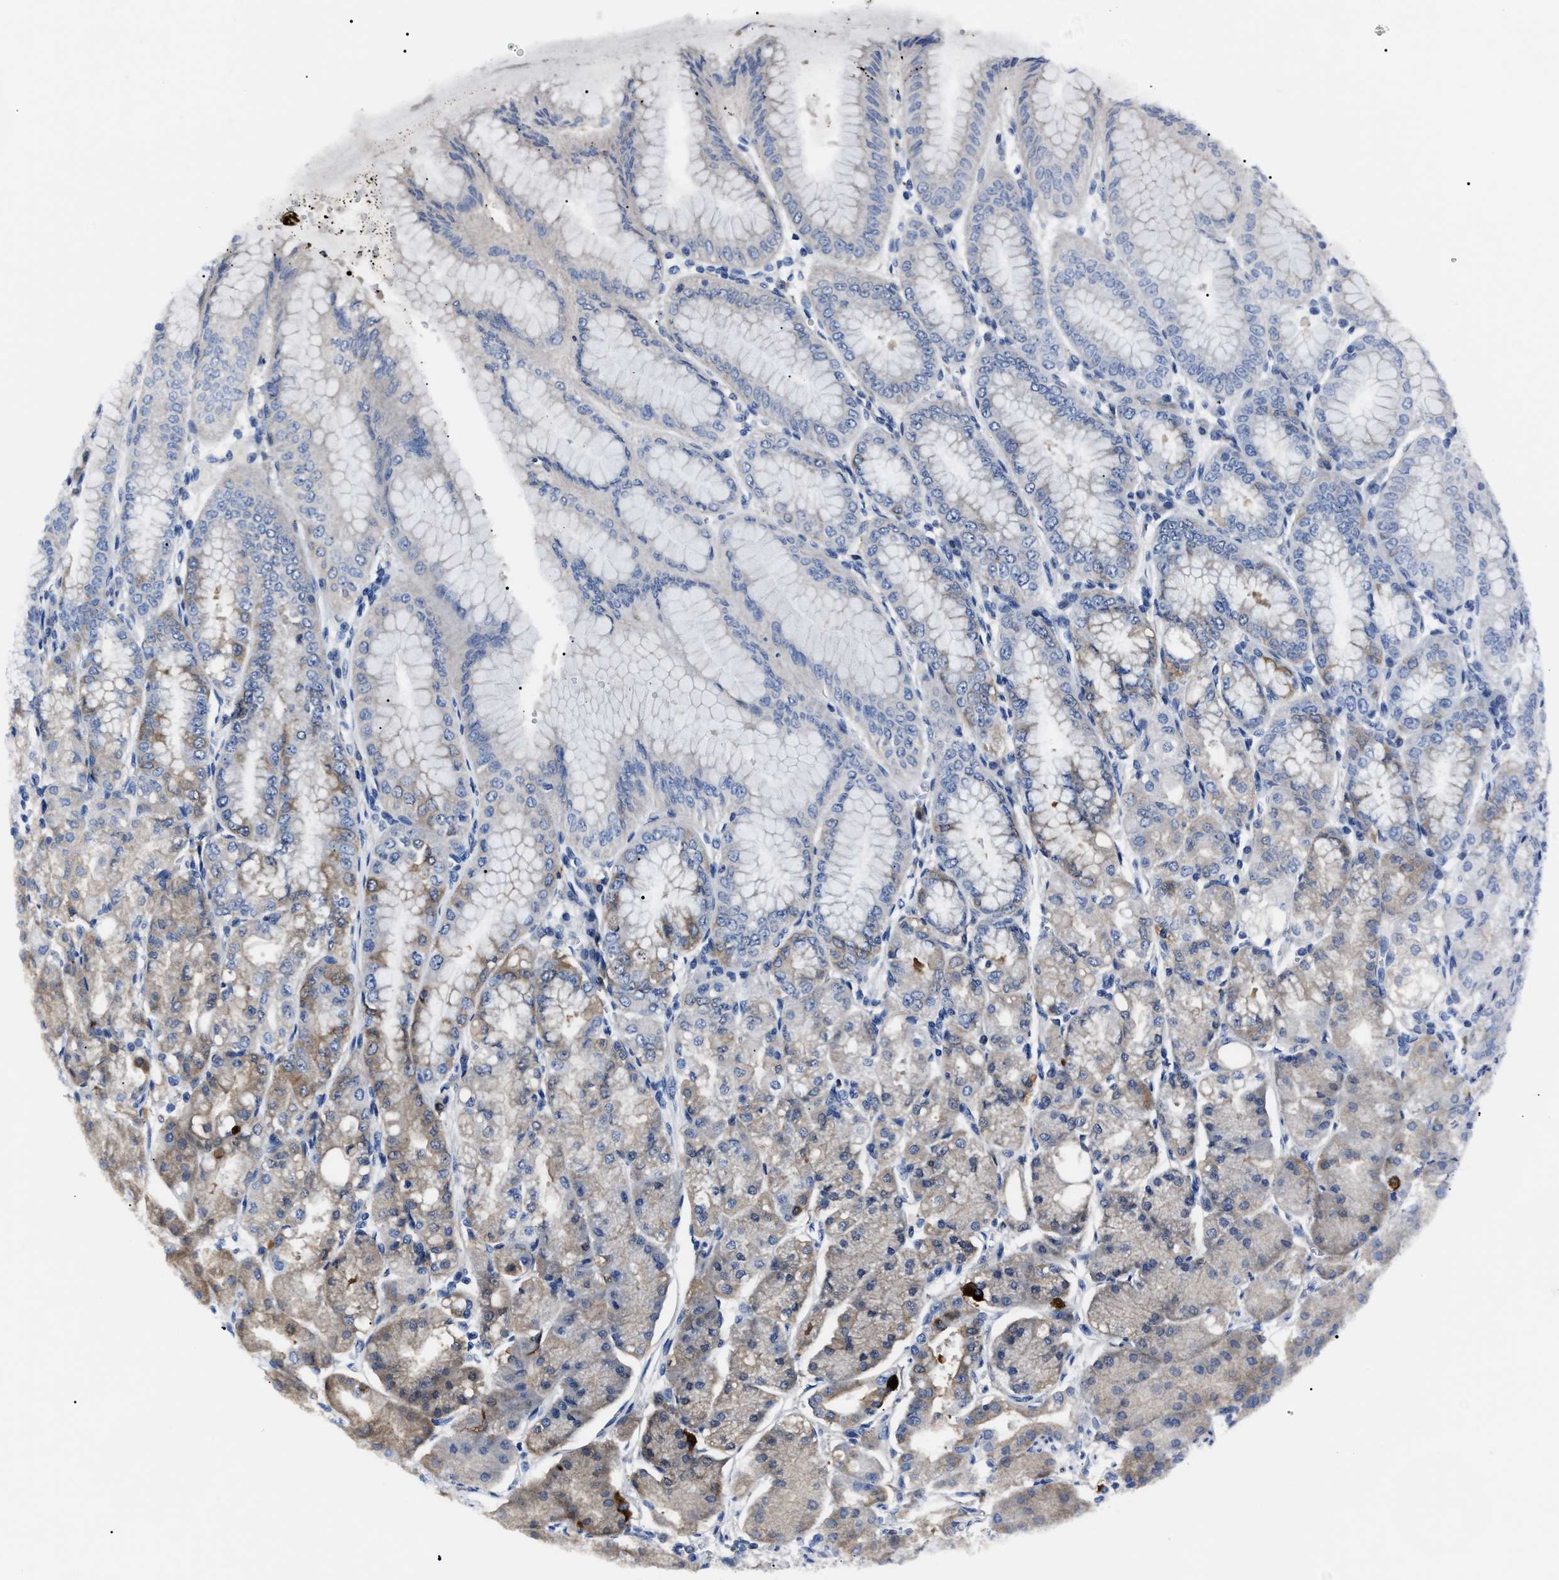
{"staining": {"intensity": "weak", "quantity": "<25%", "location": "cytoplasmic/membranous"}, "tissue": "stomach", "cell_type": "Glandular cells", "image_type": "normal", "snomed": [{"axis": "morphology", "description": "Normal tissue, NOS"}, {"axis": "topography", "description": "Stomach, lower"}], "caption": "The micrograph displays no significant expression in glandular cells of stomach. (DAB IHC, high magnification).", "gene": "LRWD1", "patient": {"sex": "male", "age": 71}}